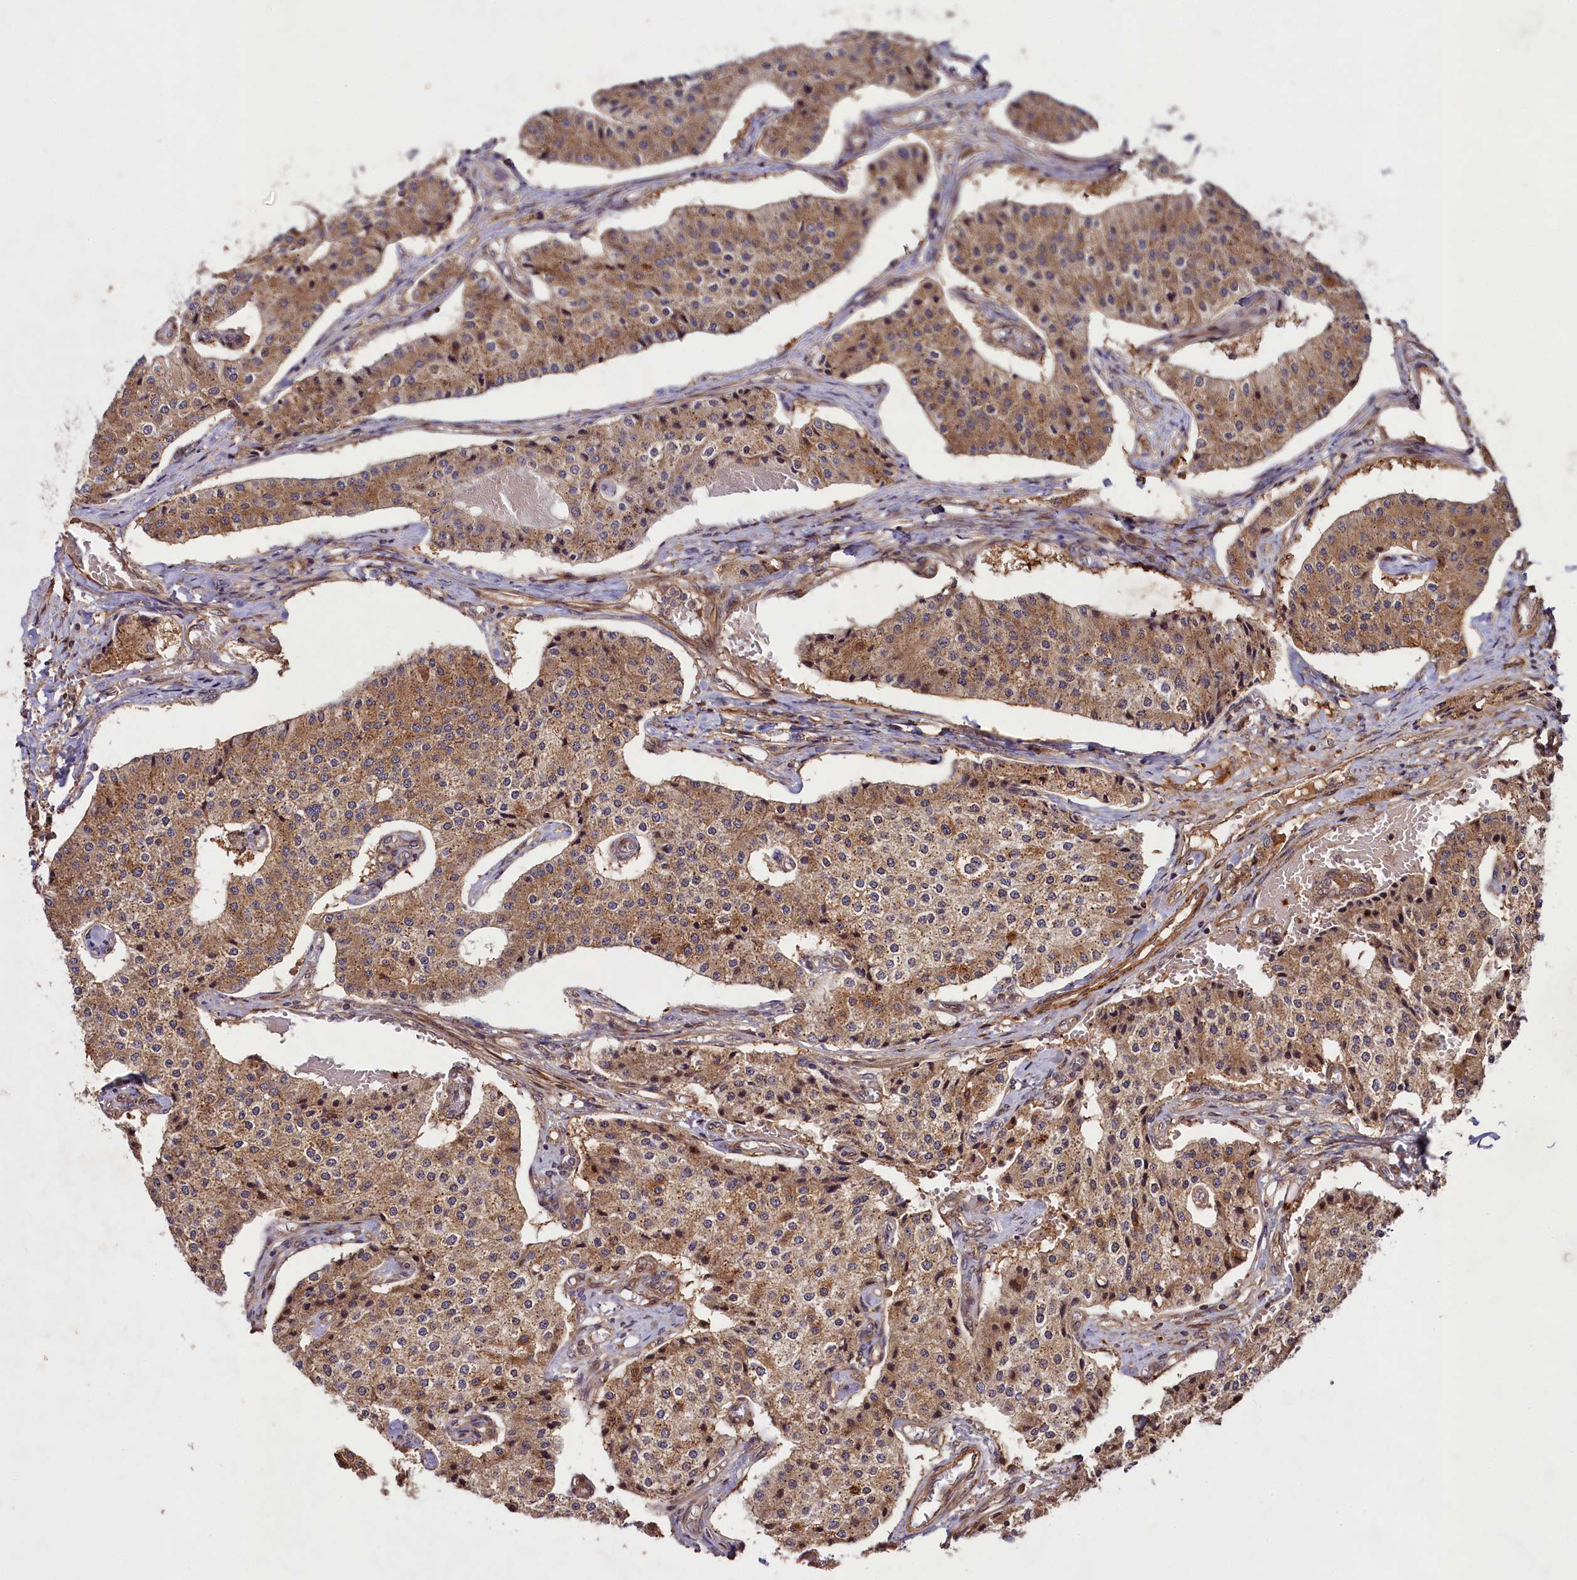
{"staining": {"intensity": "moderate", "quantity": ">75%", "location": "cytoplasmic/membranous"}, "tissue": "carcinoid", "cell_type": "Tumor cells", "image_type": "cancer", "snomed": [{"axis": "morphology", "description": "Carcinoid, malignant, NOS"}, {"axis": "topography", "description": "Colon"}], "caption": "There is medium levels of moderate cytoplasmic/membranous expression in tumor cells of carcinoid, as demonstrated by immunohistochemical staining (brown color).", "gene": "CCDC102A", "patient": {"sex": "female", "age": 52}}